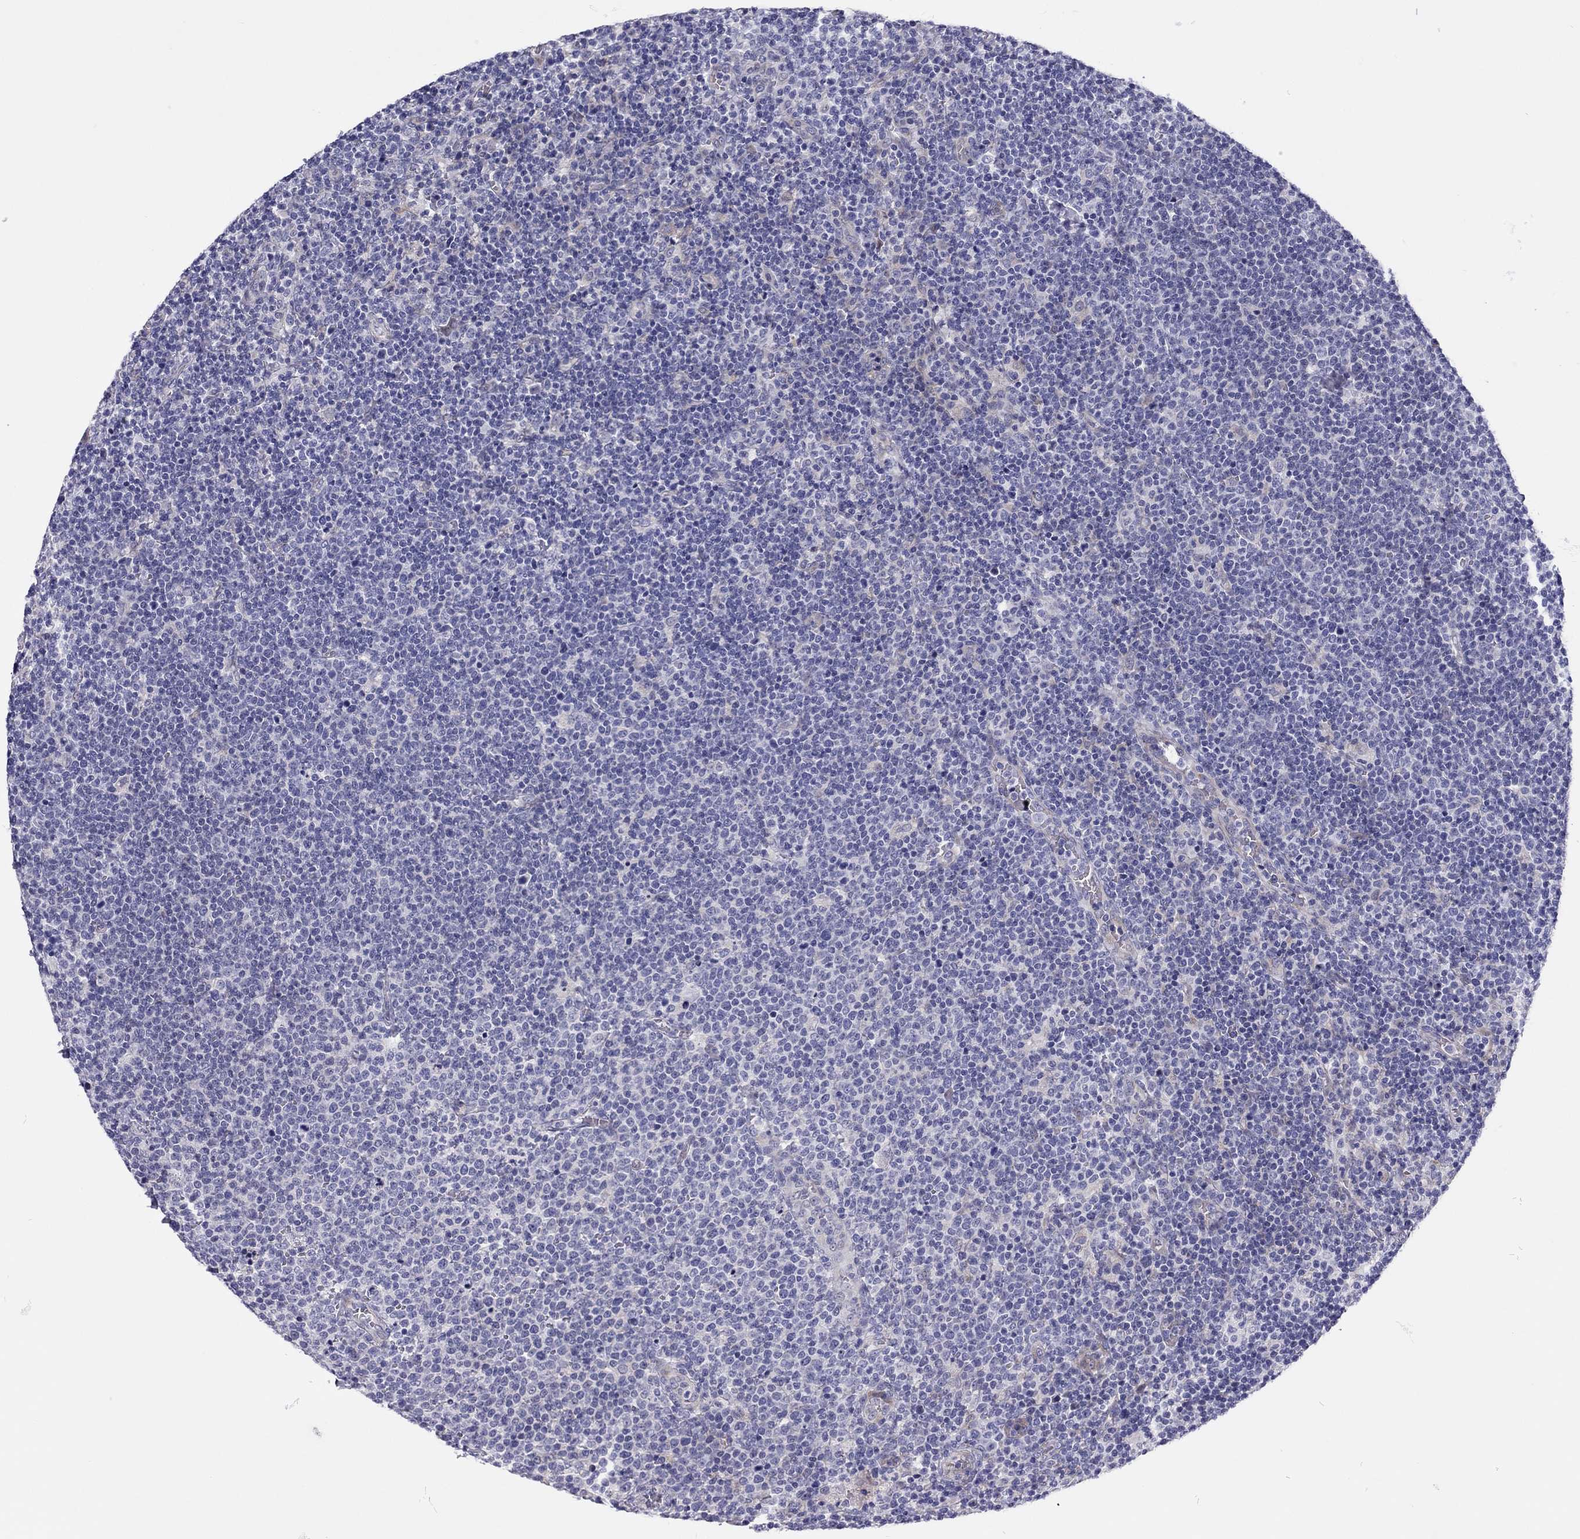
{"staining": {"intensity": "negative", "quantity": "none", "location": "none"}, "tissue": "lymphoma", "cell_type": "Tumor cells", "image_type": "cancer", "snomed": [{"axis": "morphology", "description": "Malignant lymphoma, non-Hodgkin's type, High grade"}, {"axis": "topography", "description": "Lymph node"}], "caption": "This is an immunohistochemistry histopathology image of malignant lymphoma, non-Hodgkin's type (high-grade). There is no positivity in tumor cells.", "gene": "SCARB1", "patient": {"sex": "male", "age": 61}}